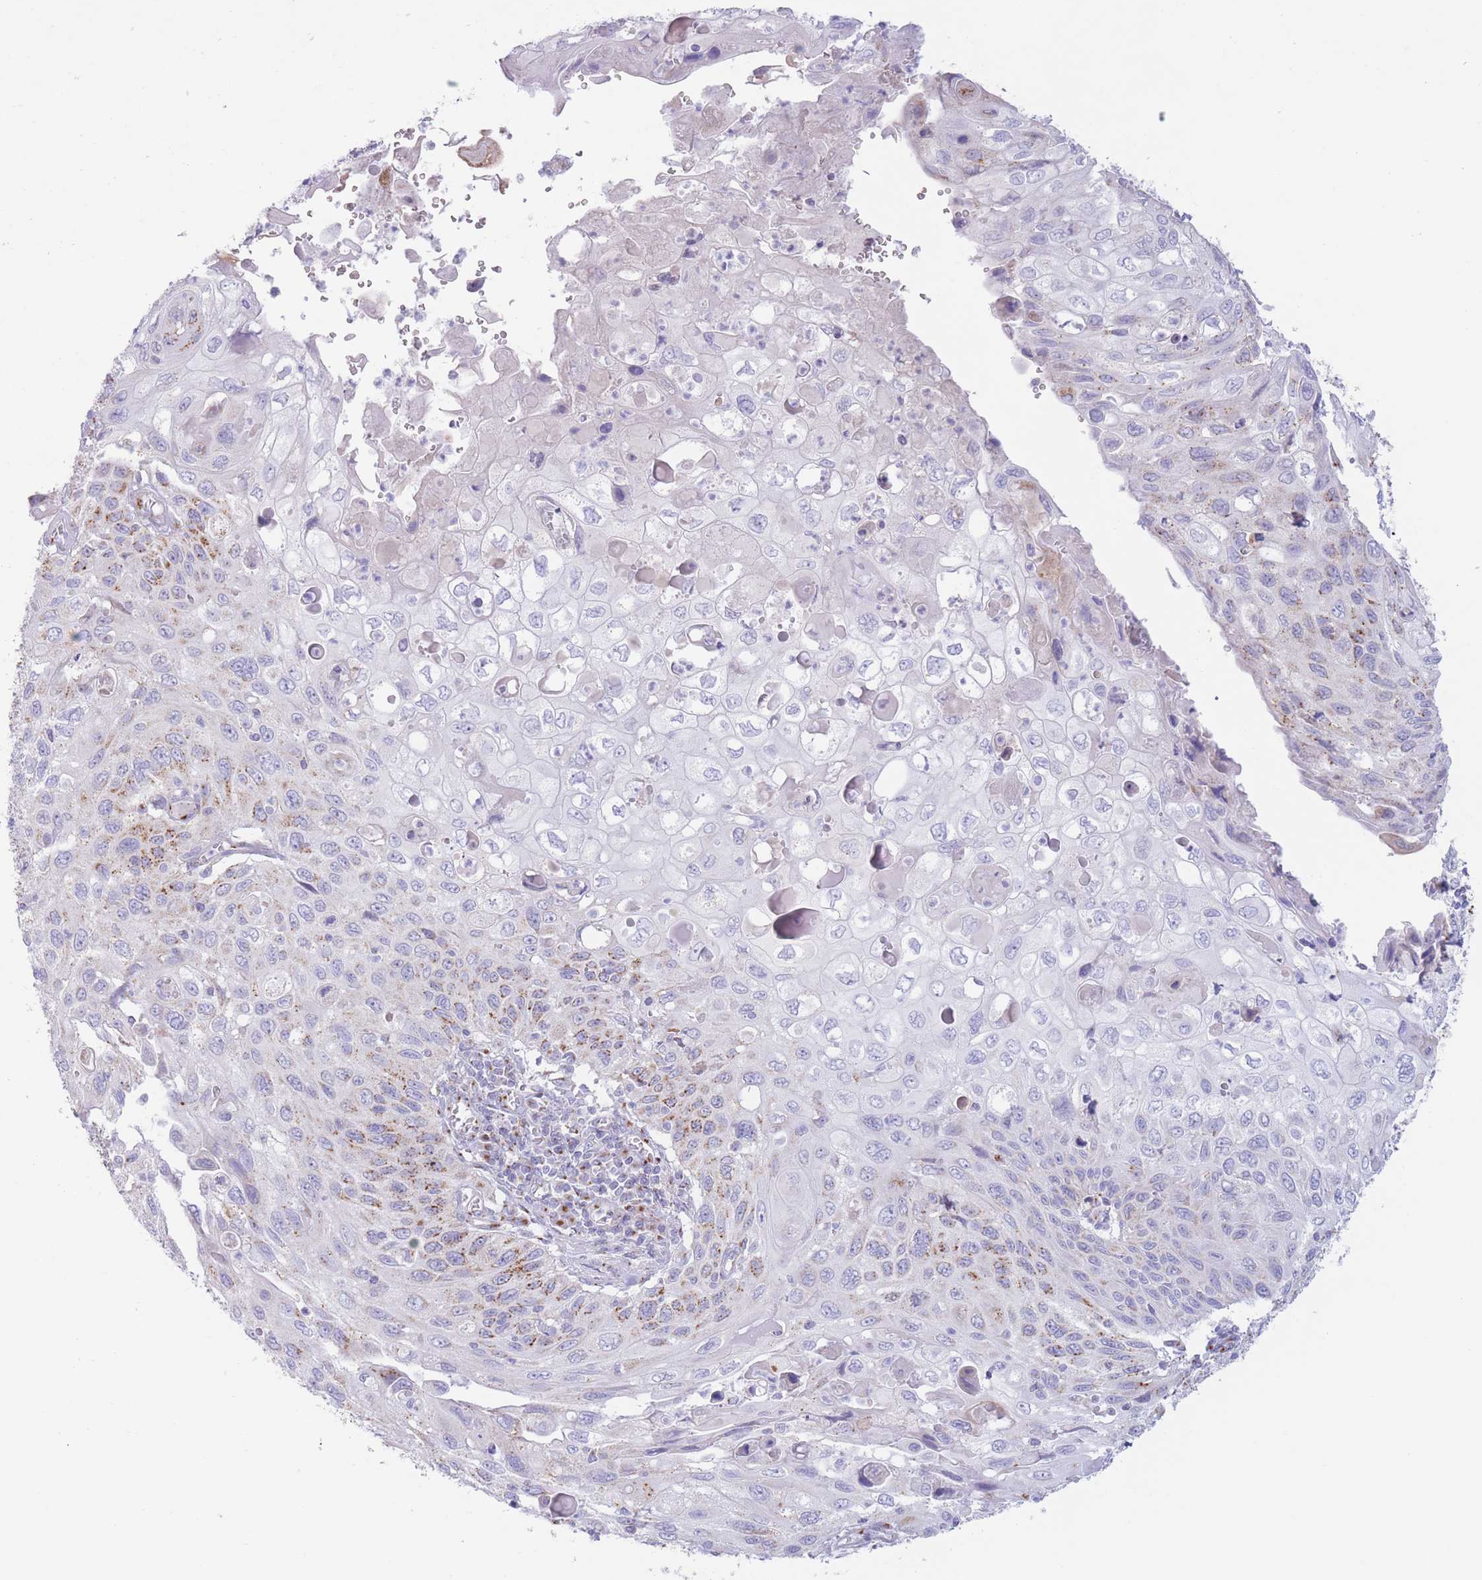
{"staining": {"intensity": "moderate", "quantity": "<25%", "location": "cytoplasmic/membranous"}, "tissue": "cervical cancer", "cell_type": "Tumor cells", "image_type": "cancer", "snomed": [{"axis": "morphology", "description": "Squamous cell carcinoma, NOS"}, {"axis": "topography", "description": "Cervix"}], "caption": "A photomicrograph showing moderate cytoplasmic/membranous staining in about <25% of tumor cells in squamous cell carcinoma (cervical), as visualized by brown immunohistochemical staining.", "gene": "MPND", "patient": {"sex": "female", "age": 70}}